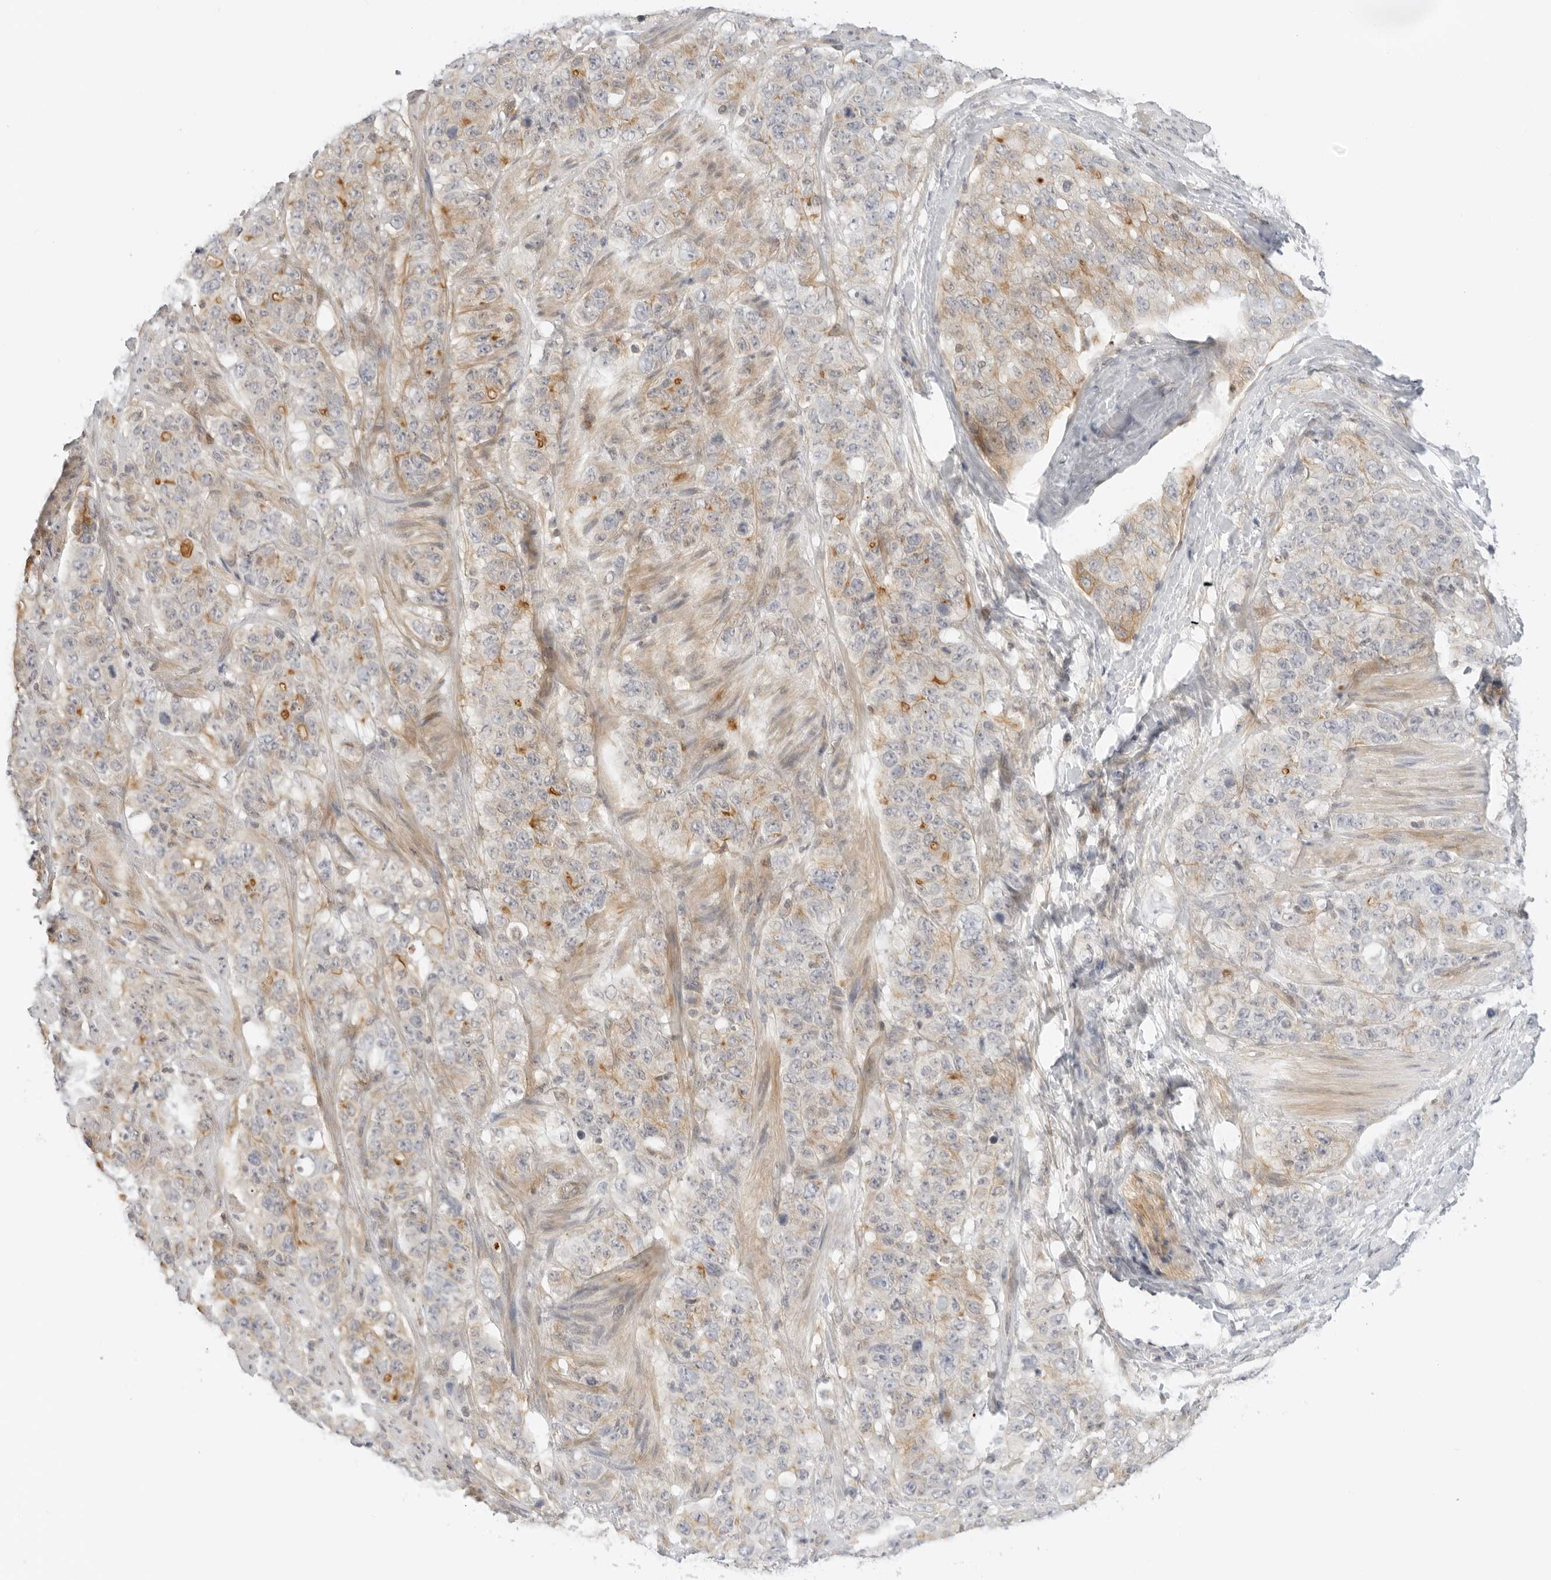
{"staining": {"intensity": "moderate", "quantity": "<25%", "location": "cytoplasmic/membranous"}, "tissue": "stomach cancer", "cell_type": "Tumor cells", "image_type": "cancer", "snomed": [{"axis": "morphology", "description": "Adenocarcinoma, NOS"}, {"axis": "topography", "description": "Stomach"}], "caption": "IHC photomicrograph of adenocarcinoma (stomach) stained for a protein (brown), which demonstrates low levels of moderate cytoplasmic/membranous expression in about <25% of tumor cells.", "gene": "OSCP1", "patient": {"sex": "male", "age": 48}}